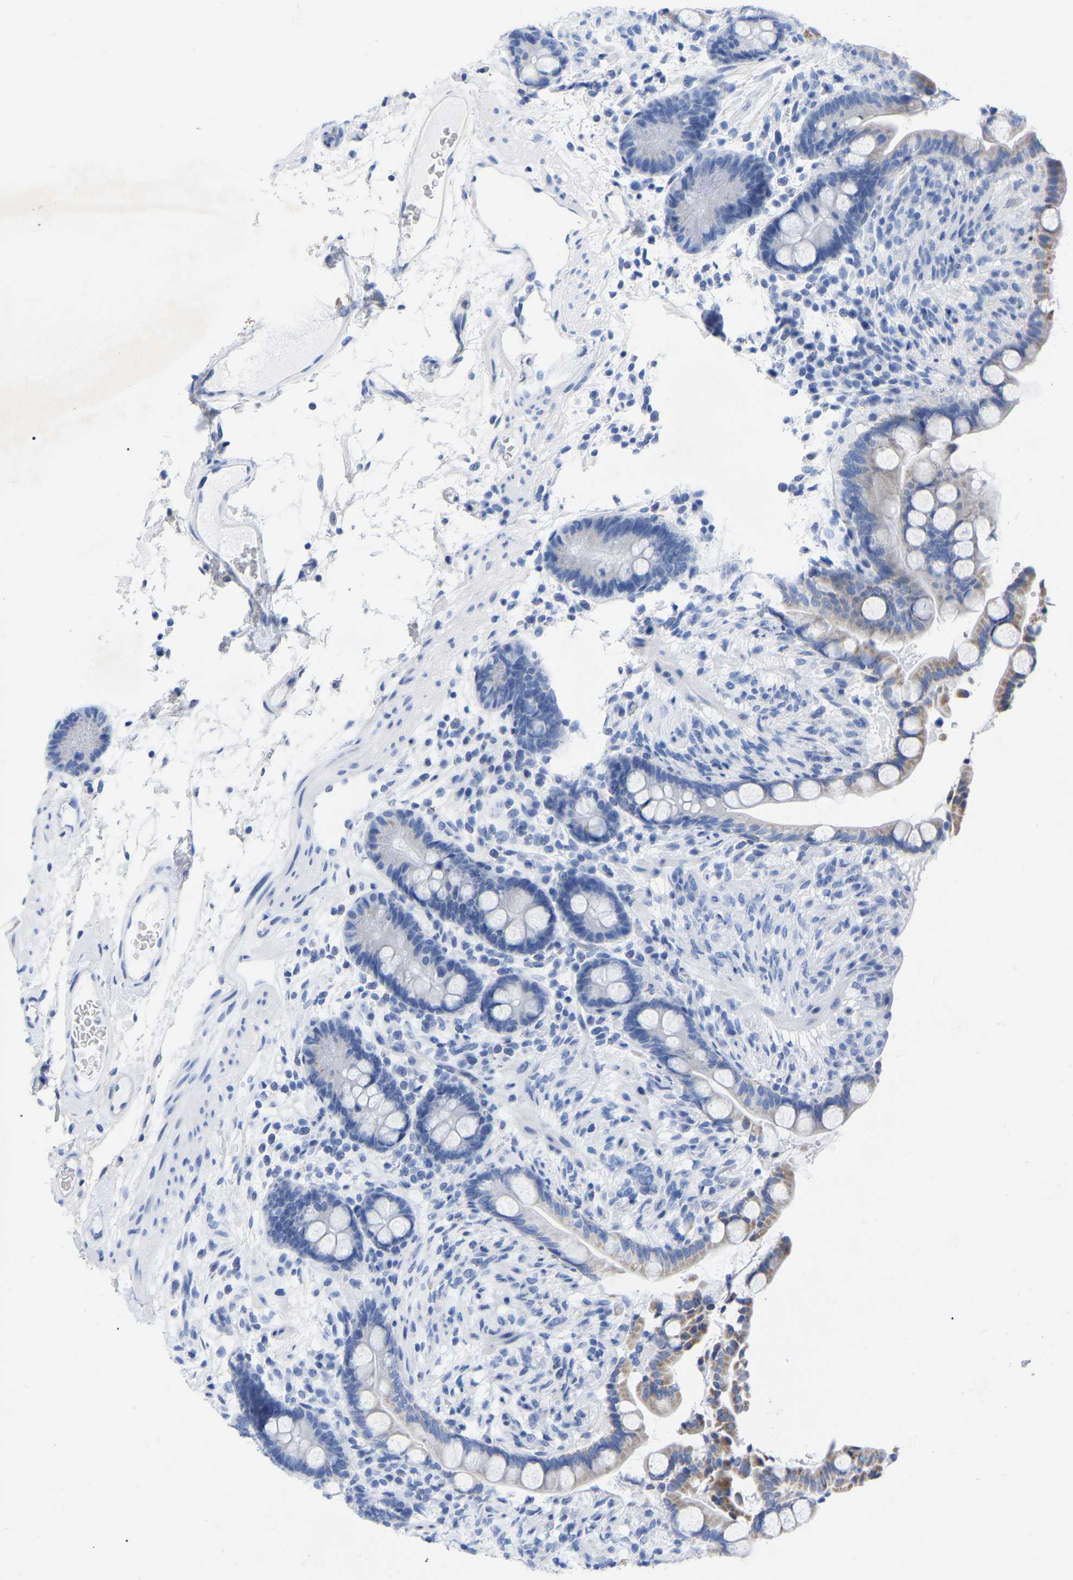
{"staining": {"intensity": "negative", "quantity": "none", "location": "none"}, "tissue": "colon", "cell_type": "Endothelial cells", "image_type": "normal", "snomed": [{"axis": "morphology", "description": "Normal tissue, NOS"}, {"axis": "topography", "description": "Colon"}], "caption": "High magnification brightfield microscopy of unremarkable colon stained with DAB (3,3'-diaminobenzidine) (brown) and counterstained with hematoxylin (blue): endothelial cells show no significant staining.", "gene": "ZNF629", "patient": {"sex": "male", "age": 73}}